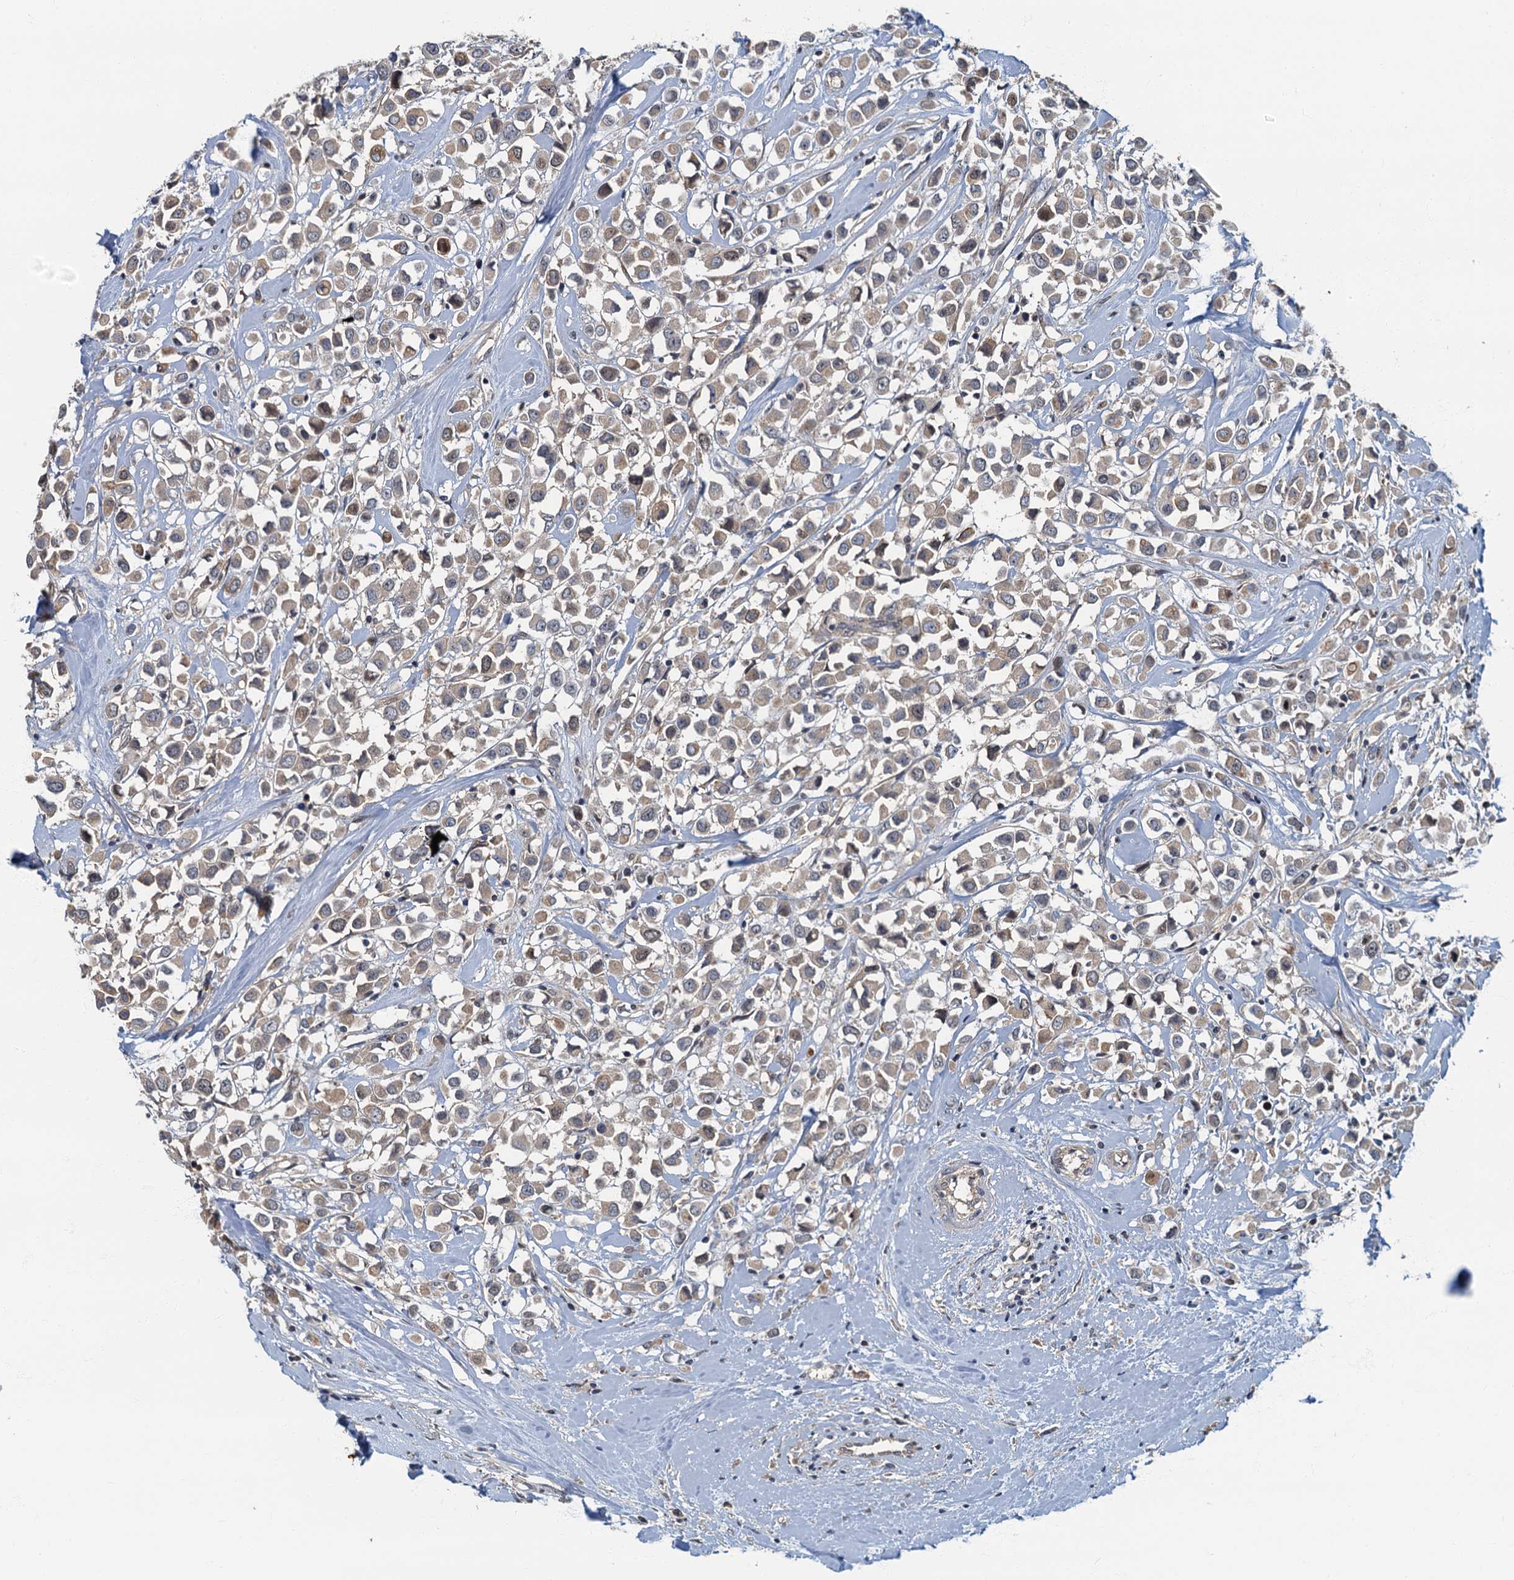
{"staining": {"intensity": "weak", "quantity": ">75%", "location": "cytoplasmic/membranous"}, "tissue": "breast cancer", "cell_type": "Tumor cells", "image_type": "cancer", "snomed": [{"axis": "morphology", "description": "Duct carcinoma"}, {"axis": "topography", "description": "Breast"}], "caption": "Immunohistochemical staining of breast cancer reveals low levels of weak cytoplasmic/membranous protein staining in about >75% of tumor cells.", "gene": "CKAP2L", "patient": {"sex": "female", "age": 61}}